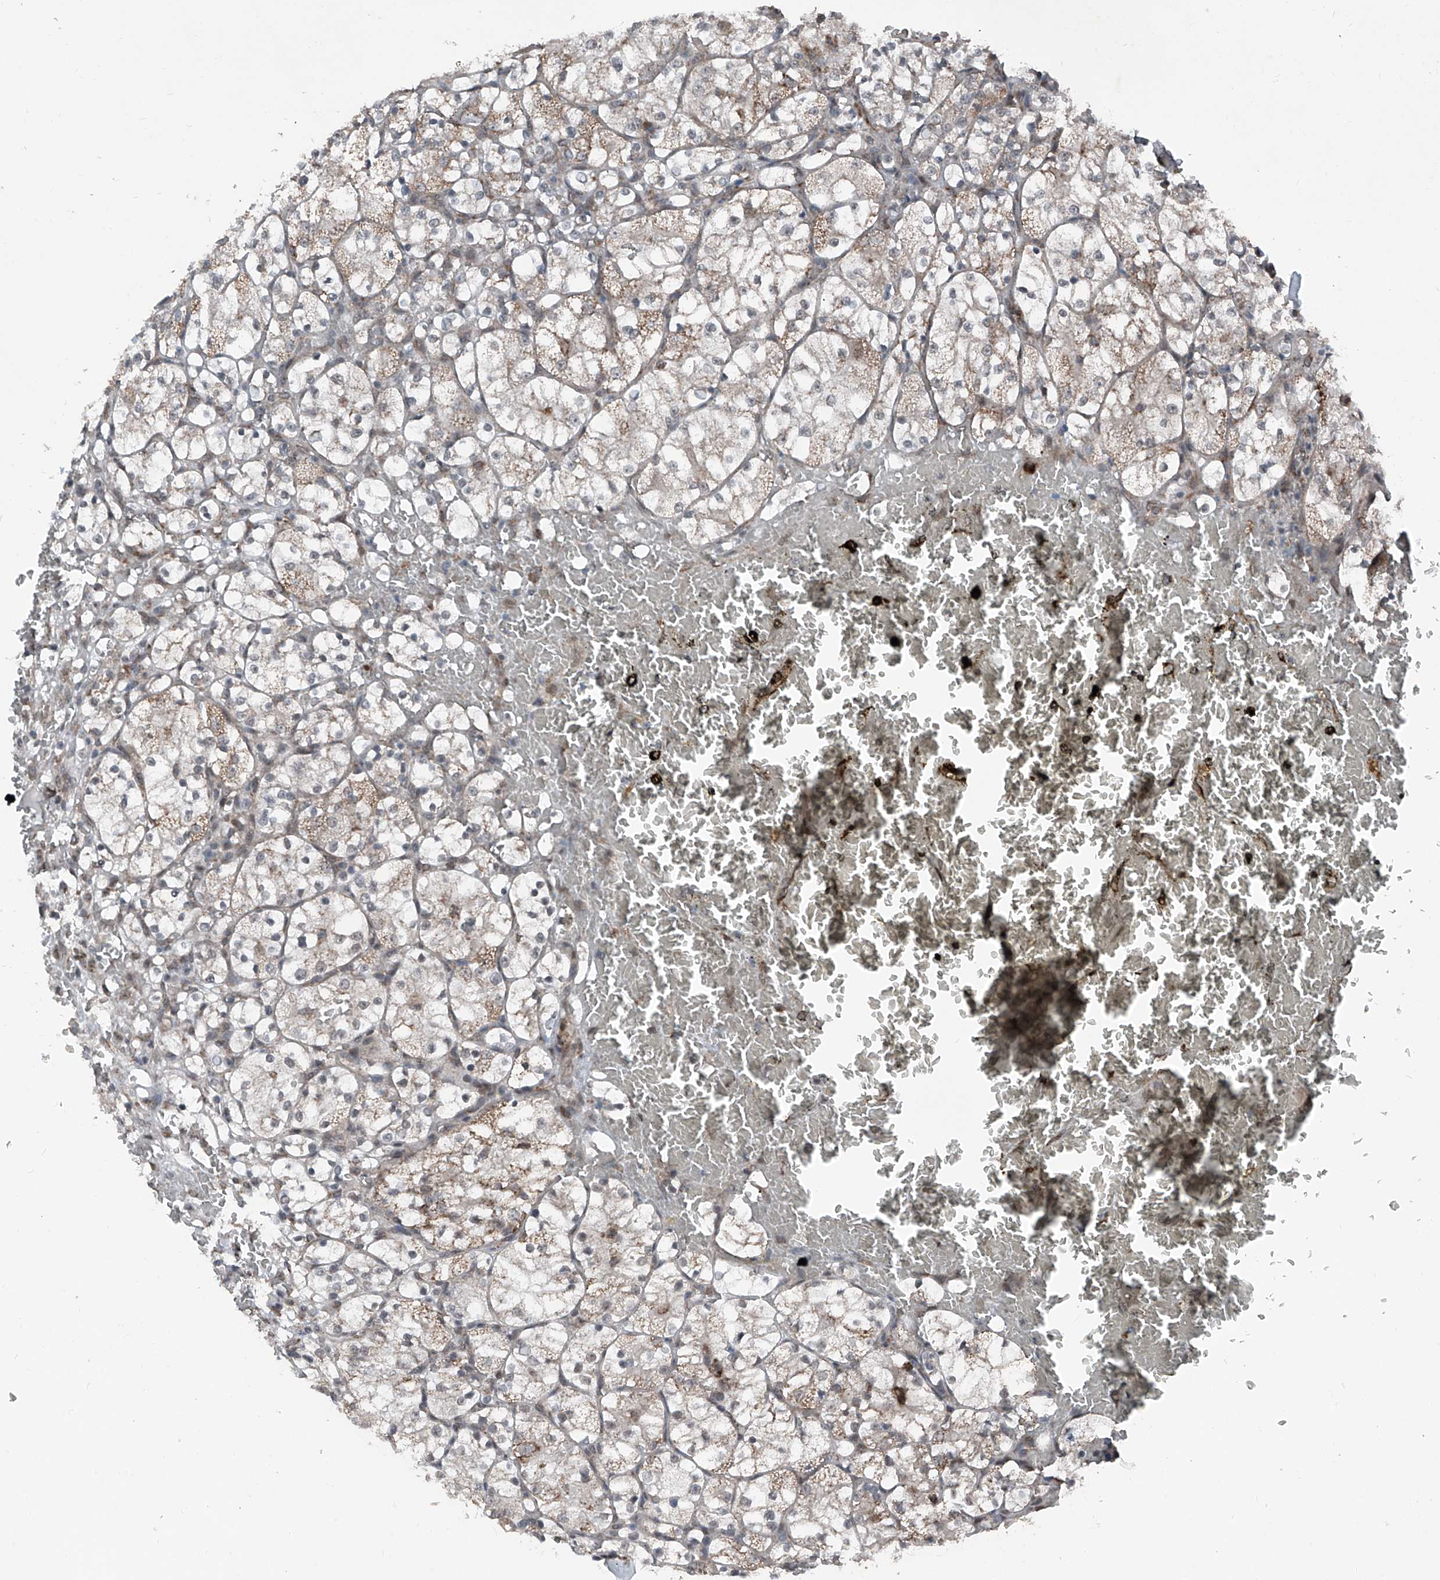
{"staining": {"intensity": "moderate", "quantity": "<25%", "location": "cytoplasmic/membranous"}, "tissue": "renal cancer", "cell_type": "Tumor cells", "image_type": "cancer", "snomed": [{"axis": "morphology", "description": "Adenocarcinoma, NOS"}, {"axis": "topography", "description": "Kidney"}], "caption": "A low amount of moderate cytoplasmic/membranous positivity is seen in approximately <25% of tumor cells in renal cancer tissue.", "gene": "COA7", "patient": {"sex": "female", "age": 69}}